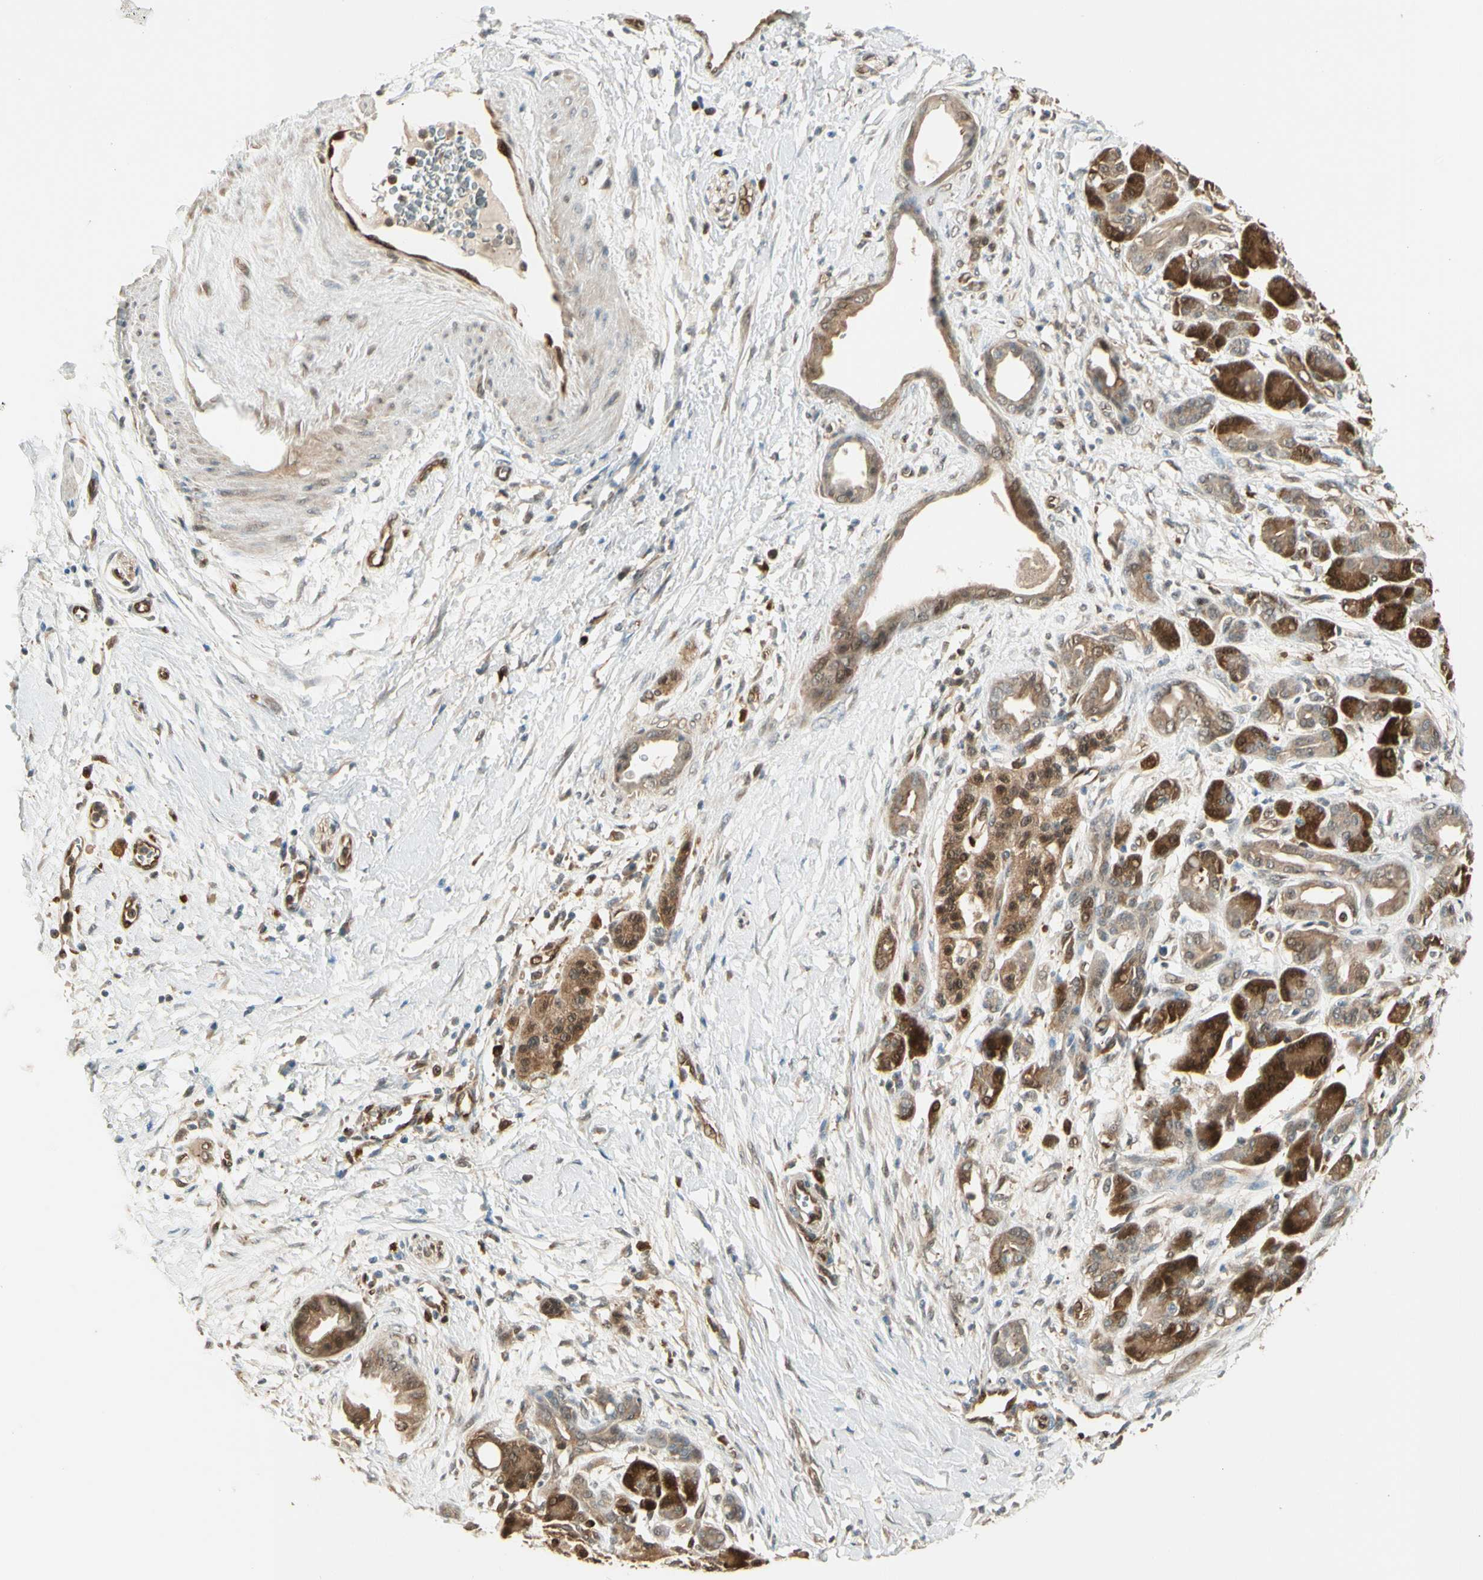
{"staining": {"intensity": "strong", "quantity": ">75%", "location": "cytoplasmic/membranous,nuclear"}, "tissue": "pancreatic cancer", "cell_type": "Tumor cells", "image_type": "cancer", "snomed": [{"axis": "morphology", "description": "Adenocarcinoma, NOS"}, {"axis": "topography", "description": "Pancreas"}], "caption": "IHC (DAB (3,3'-diaminobenzidine)) staining of human pancreatic cancer (adenocarcinoma) exhibits strong cytoplasmic/membranous and nuclear protein expression in about >75% of tumor cells.", "gene": "SERPINB6", "patient": {"sex": "male", "age": 59}}